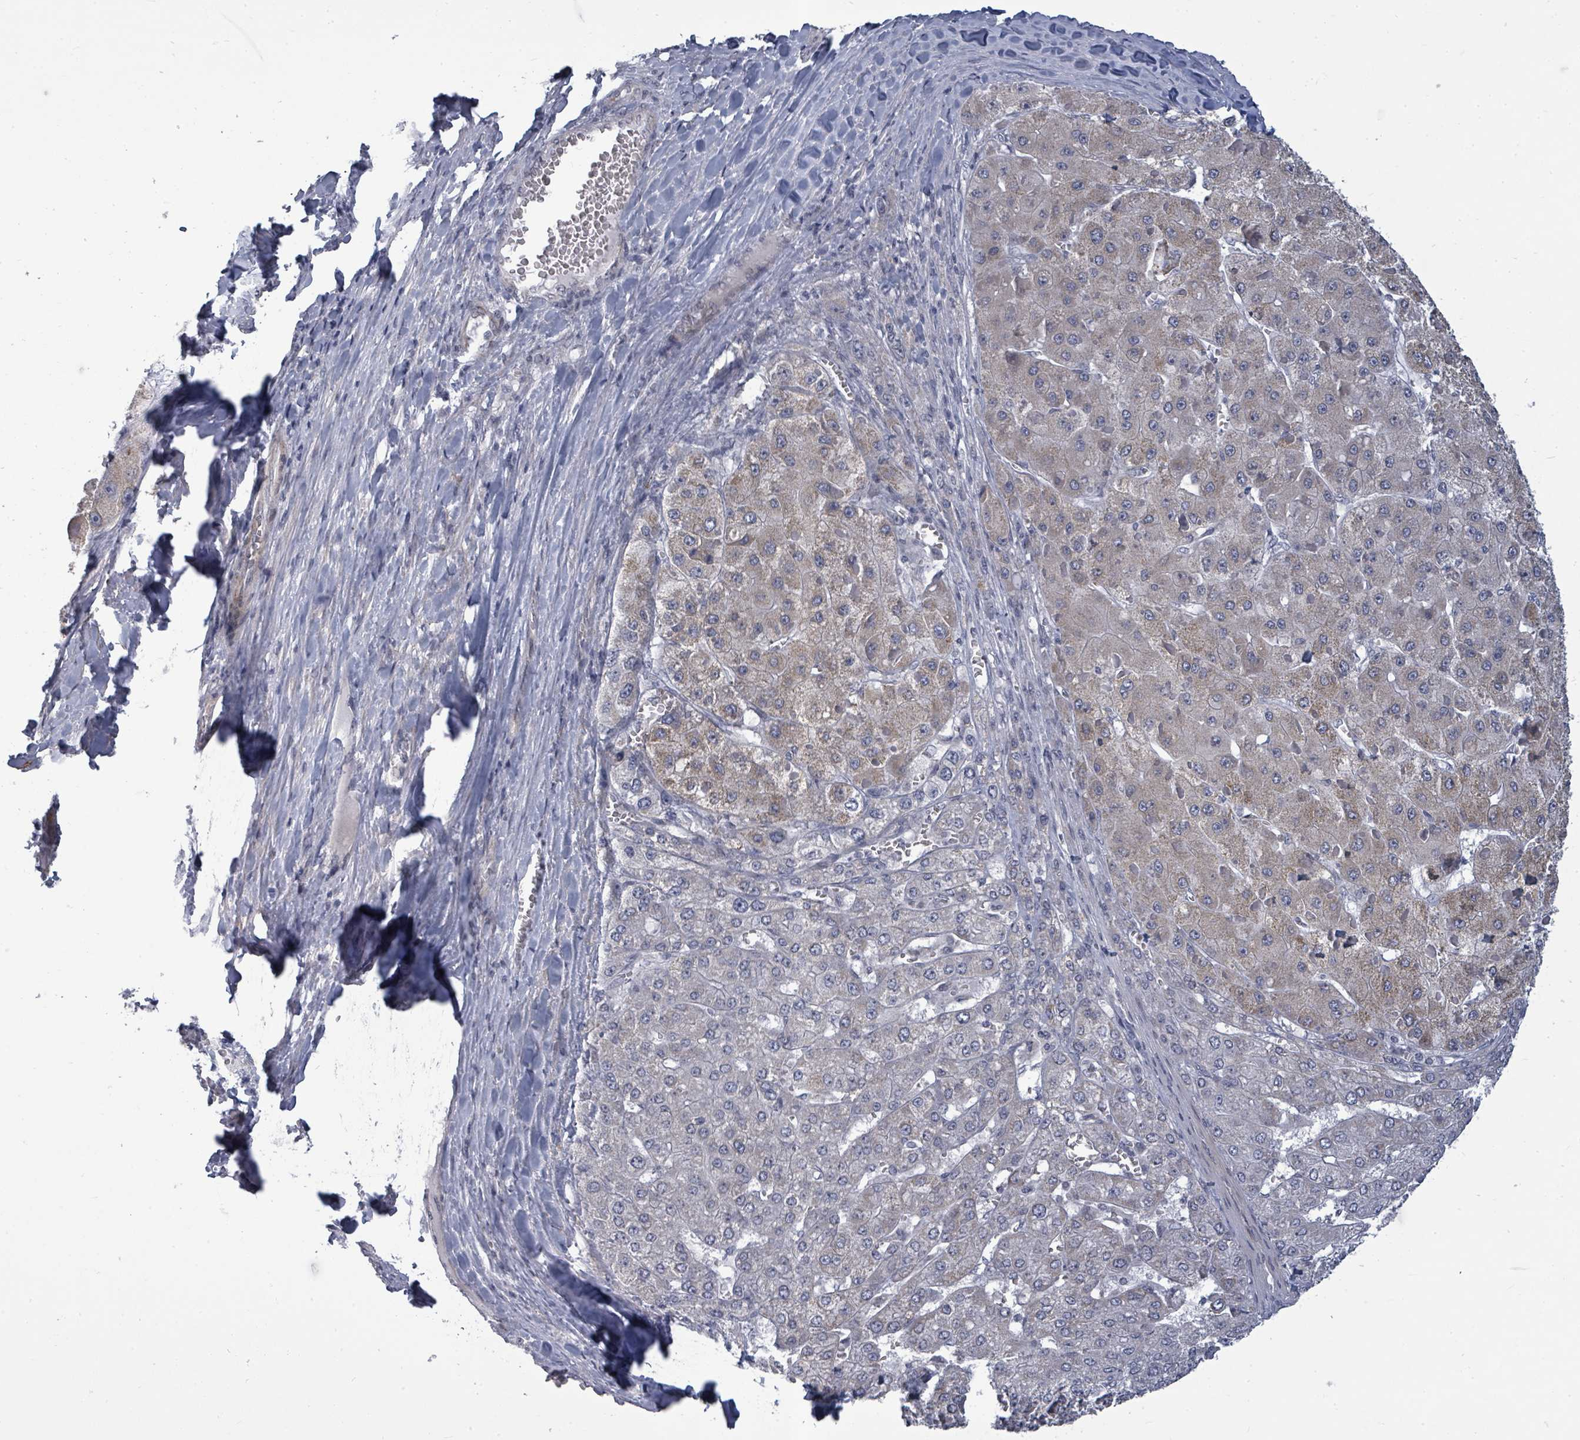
{"staining": {"intensity": "weak", "quantity": "25%-75%", "location": "cytoplasmic/membranous"}, "tissue": "liver cancer", "cell_type": "Tumor cells", "image_type": "cancer", "snomed": [{"axis": "morphology", "description": "Carcinoma, Hepatocellular, NOS"}, {"axis": "topography", "description": "Liver"}], "caption": "DAB immunohistochemical staining of liver cancer shows weak cytoplasmic/membranous protein positivity in about 25%-75% of tumor cells.", "gene": "PTPN20", "patient": {"sex": "female", "age": 73}}